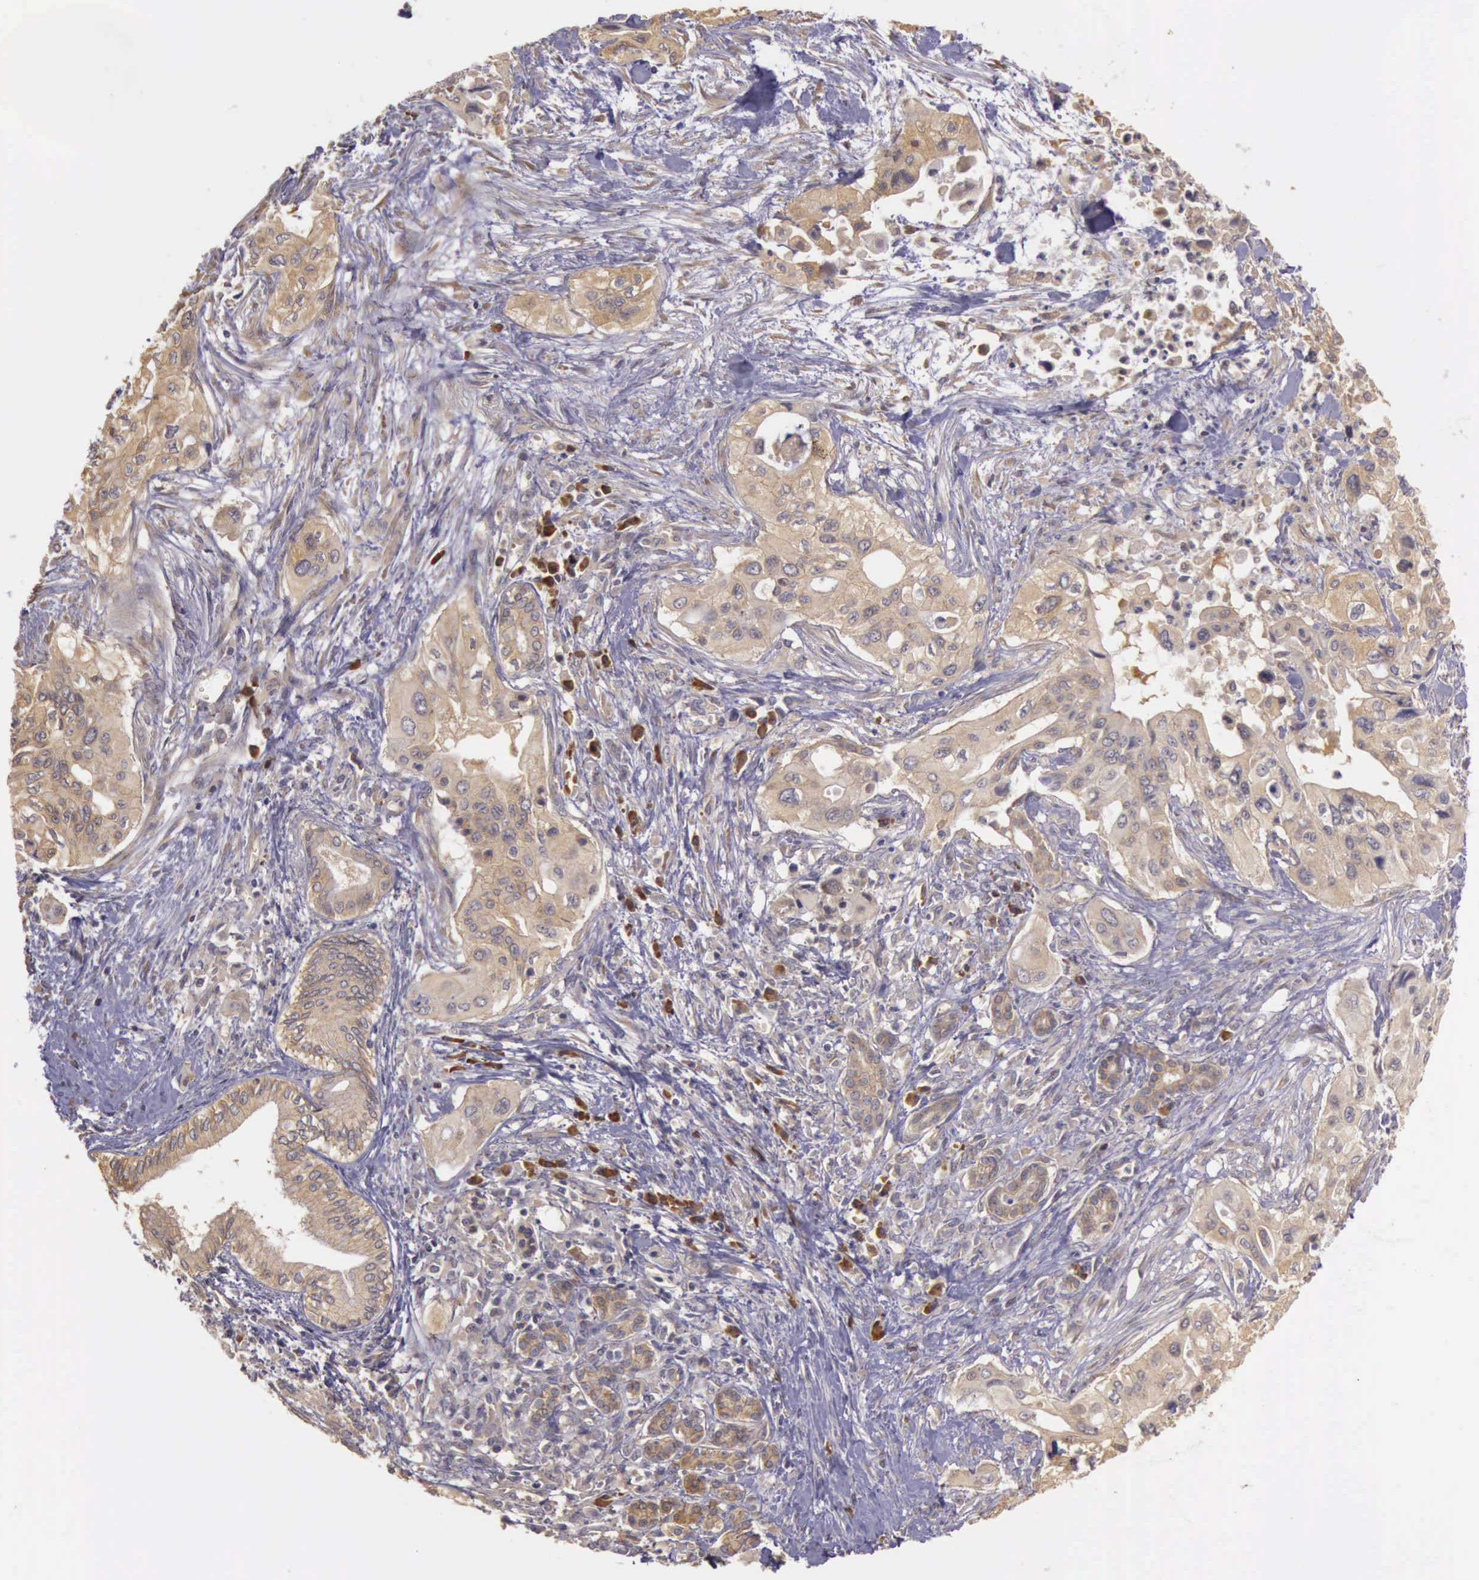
{"staining": {"intensity": "moderate", "quantity": ">75%", "location": "cytoplasmic/membranous"}, "tissue": "pancreatic cancer", "cell_type": "Tumor cells", "image_type": "cancer", "snomed": [{"axis": "morphology", "description": "Adenocarcinoma, NOS"}, {"axis": "topography", "description": "Pancreas"}], "caption": "This histopathology image displays pancreatic cancer stained with immunohistochemistry to label a protein in brown. The cytoplasmic/membranous of tumor cells show moderate positivity for the protein. Nuclei are counter-stained blue.", "gene": "EIF5", "patient": {"sex": "male", "age": 77}}